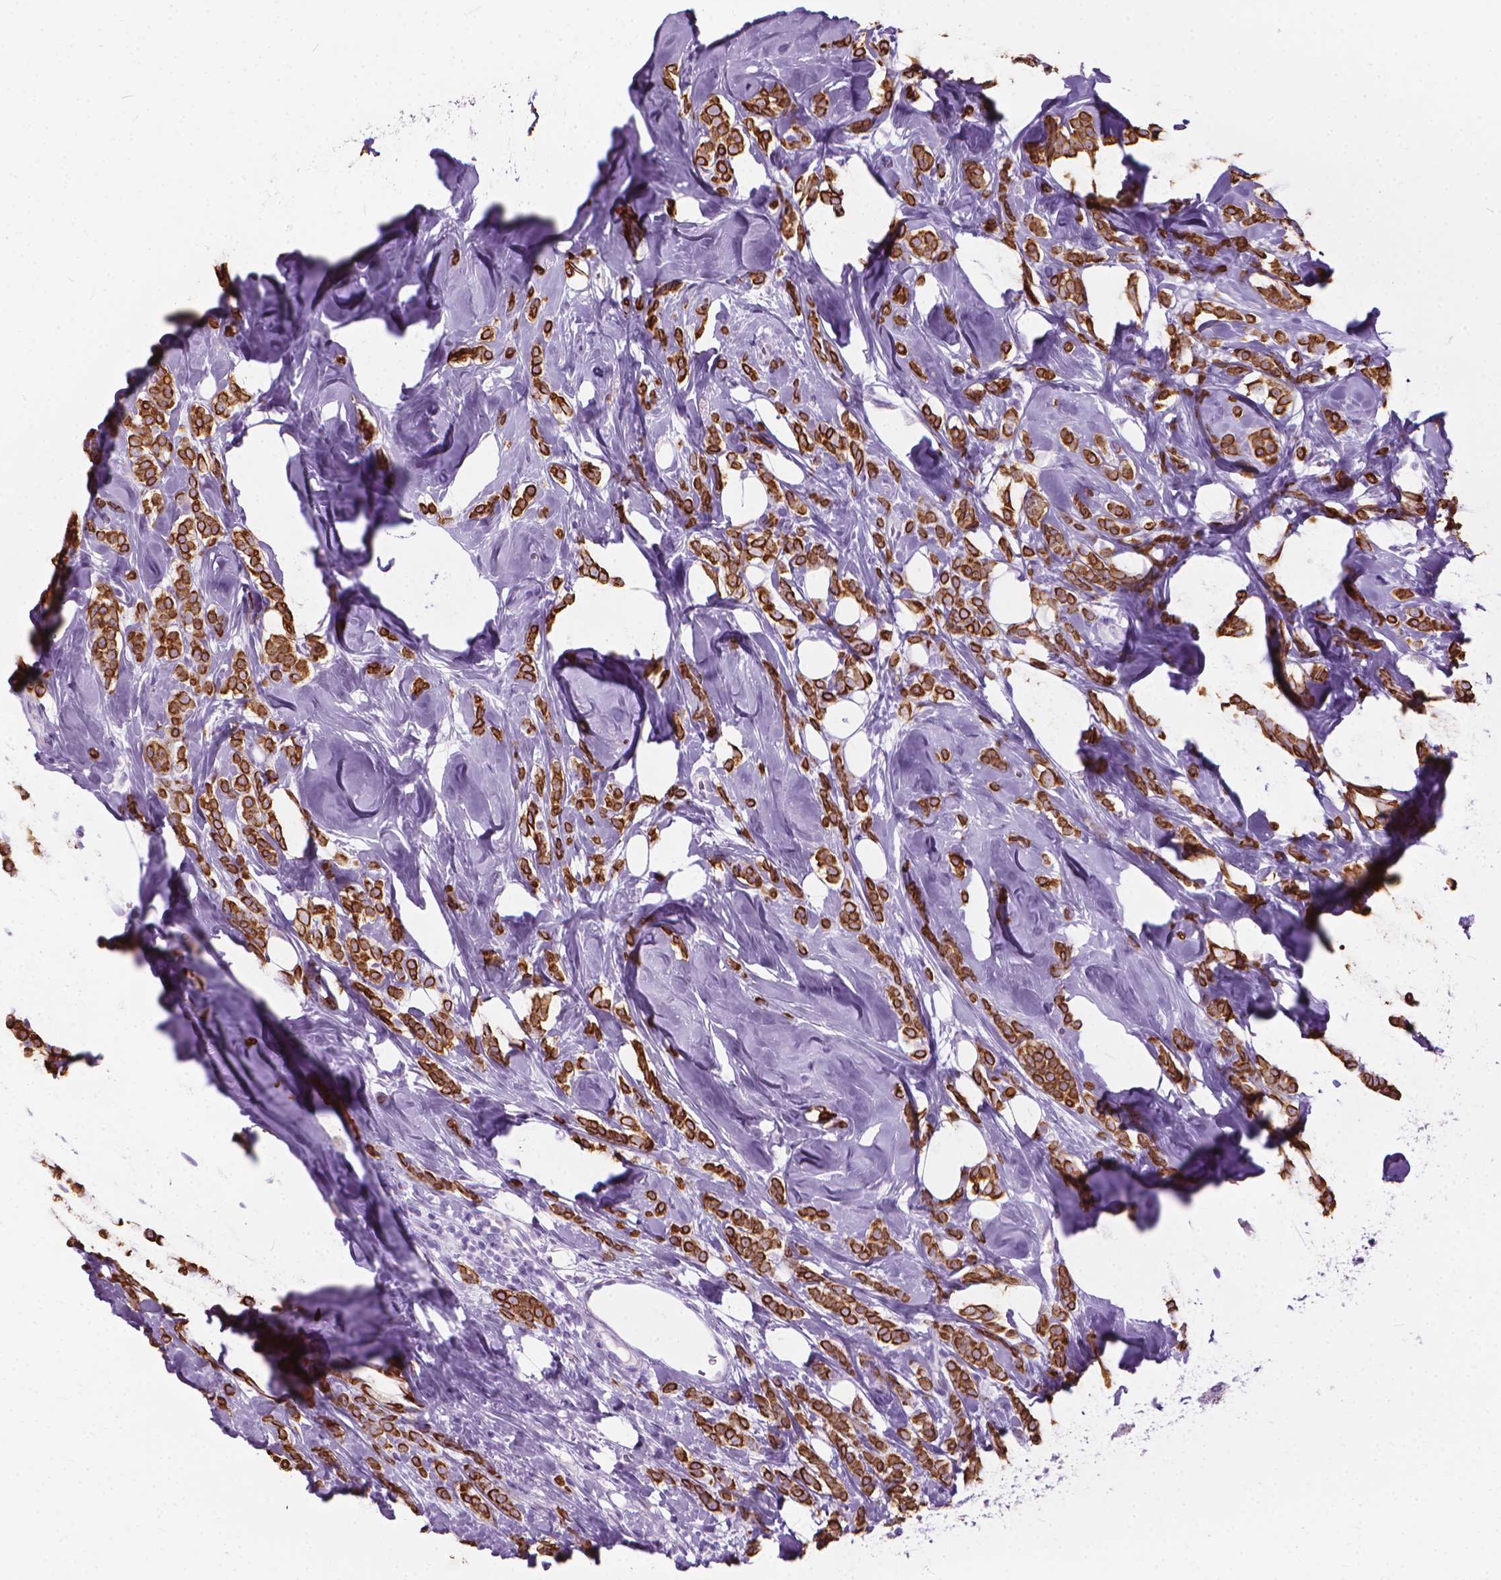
{"staining": {"intensity": "strong", "quantity": ">75%", "location": "cytoplasmic/membranous"}, "tissue": "breast cancer", "cell_type": "Tumor cells", "image_type": "cancer", "snomed": [{"axis": "morphology", "description": "Lobular carcinoma"}, {"axis": "topography", "description": "Breast"}], "caption": "High-magnification brightfield microscopy of lobular carcinoma (breast) stained with DAB (brown) and counterstained with hematoxylin (blue). tumor cells exhibit strong cytoplasmic/membranous positivity is seen in about>75% of cells. The staining was performed using DAB (3,3'-diaminobenzidine) to visualize the protein expression in brown, while the nuclei were stained in blue with hematoxylin (Magnification: 20x).", "gene": "HTR2B", "patient": {"sex": "female", "age": 49}}